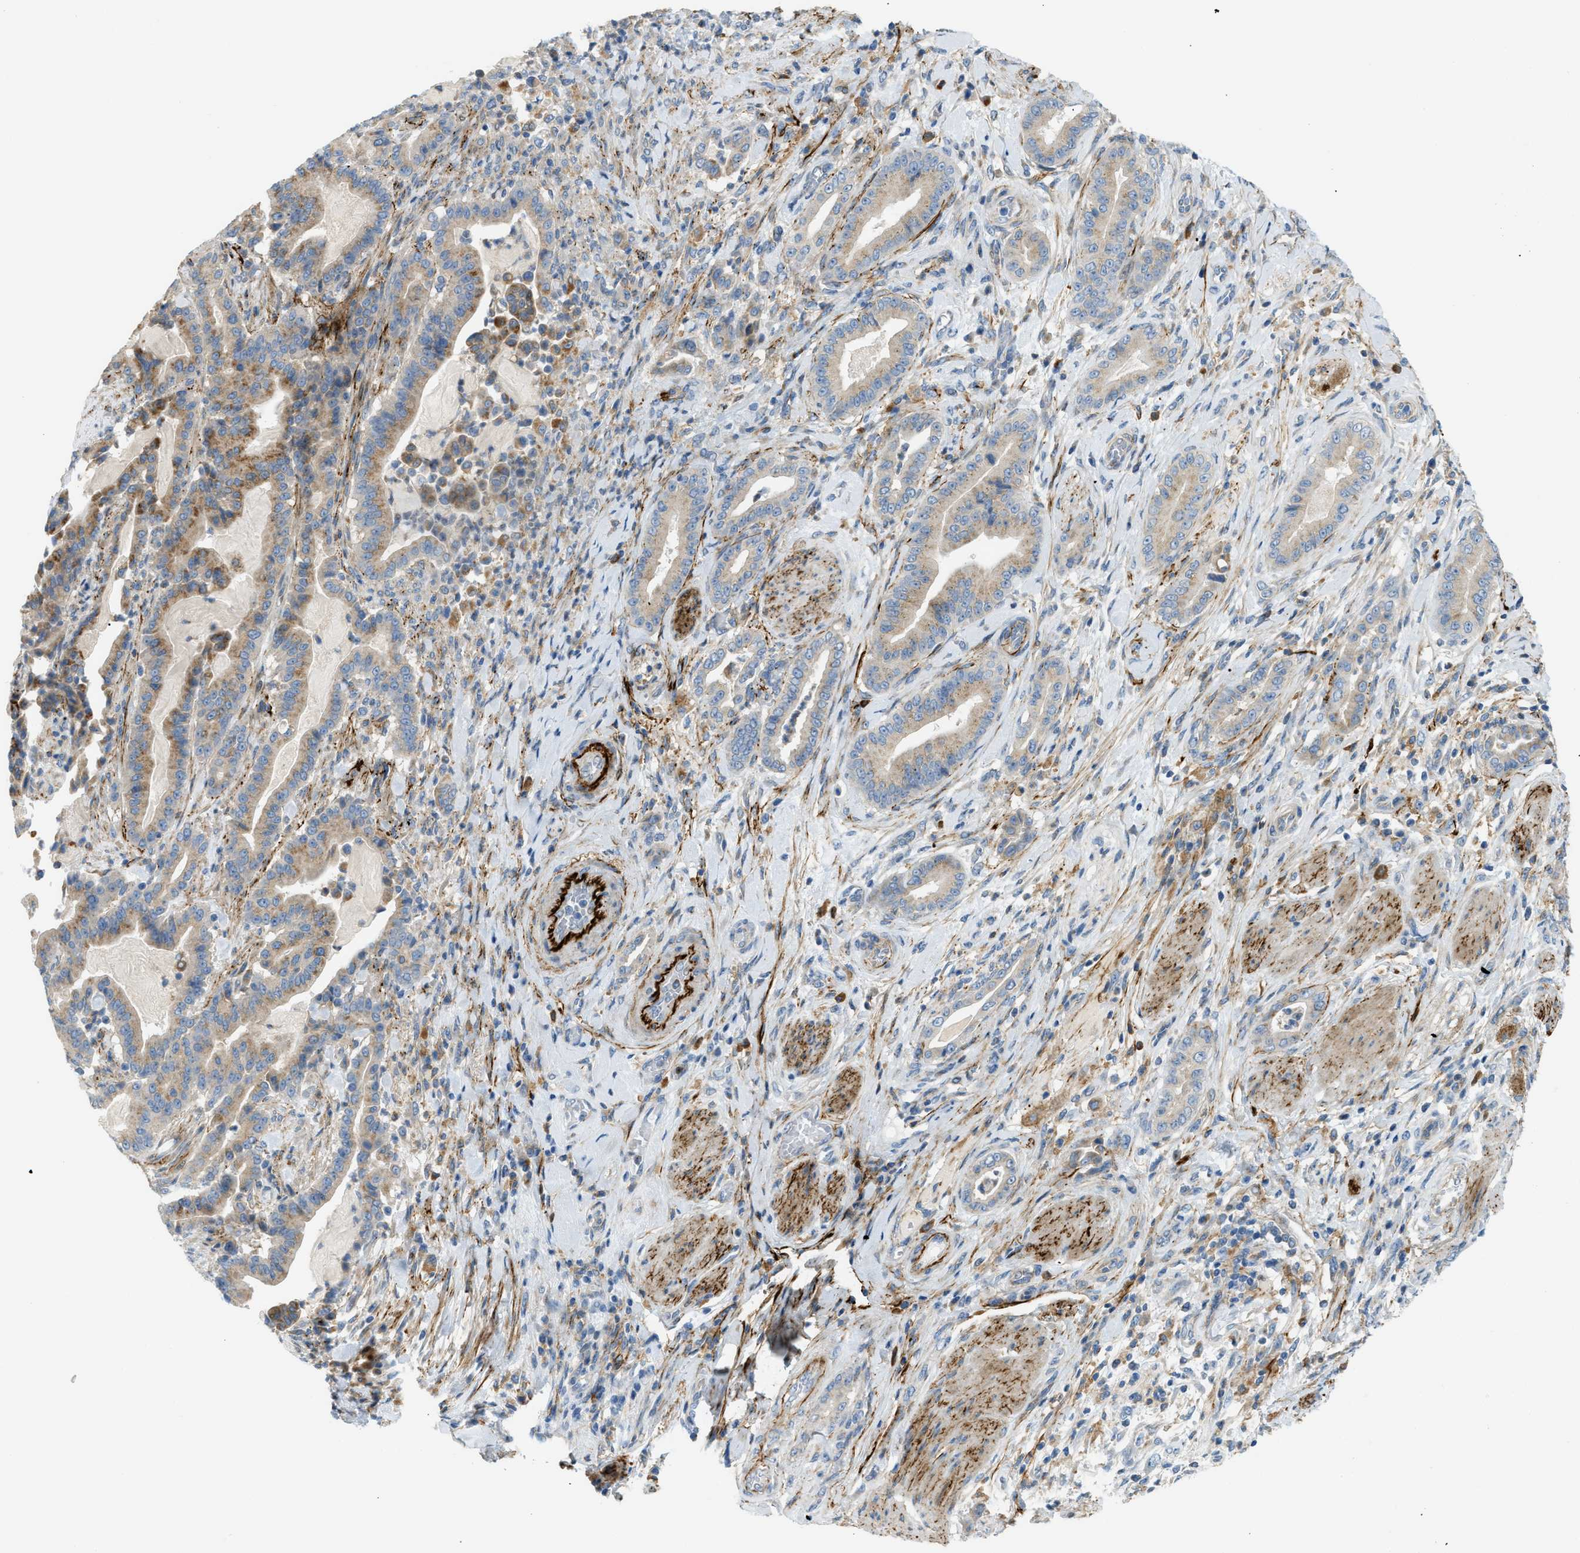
{"staining": {"intensity": "moderate", "quantity": ">75%", "location": "cytoplasmic/membranous"}, "tissue": "pancreatic cancer", "cell_type": "Tumor cells", "image_type": "cancer", "snomed": [{"axis": "morphology", "description": "Normal tissue, NOS"}, {"axis": "morphology", "description": "Adenocarcinoma, NOS"}, {"axis": "topography", "description": "Pancreas"}], "caption": "Immunohistochemical staining of pancreatic cancer (adenocarcinoma) shows medium levels of moderate cytoplasmic/membranous expression in about >75% of tumor cells.", "gene": "LMBRD1", "patient": {"sex": "male", "age": 63}}